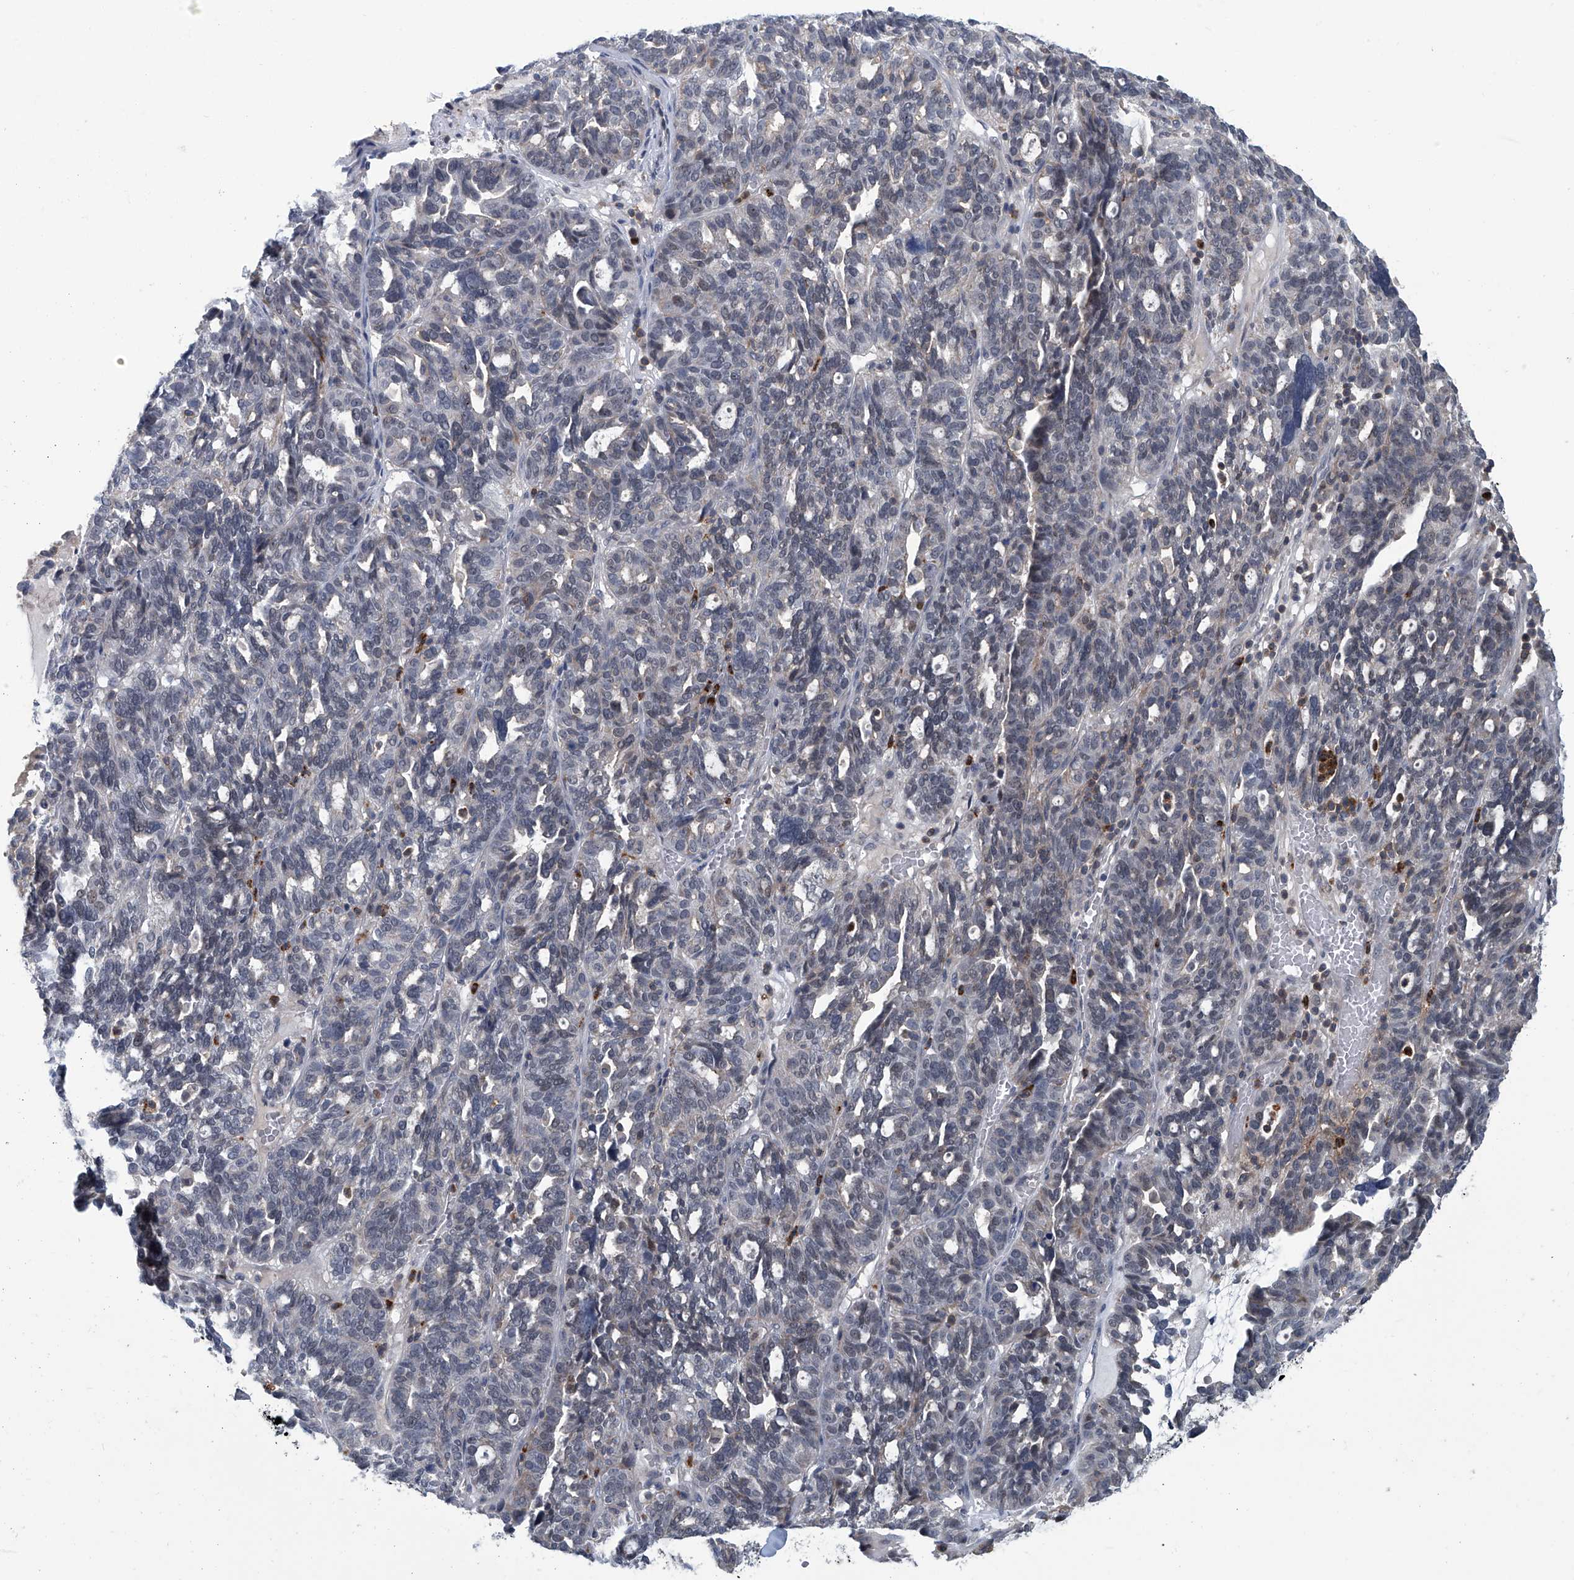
{"staining": {"intensity": "negative", "quantity": "none", "location": "none"}, "tissue": "ovarian cancer", "cell_type": "Tumor cells", "image_type": "cancer", "snomed": [{"axis": "morphology", "description": "Cystadenocarcinoma, serous, NOS"}, {"axis": "topography", "description": "Ovary"}], "caption": "Tumor cells show no significant staining in serous cystadenocarcinoma (ovarian). (DAB IHC, high magnification).", "gene": "AKNAD1", "patient": {"sex": "female", "age": 59}}